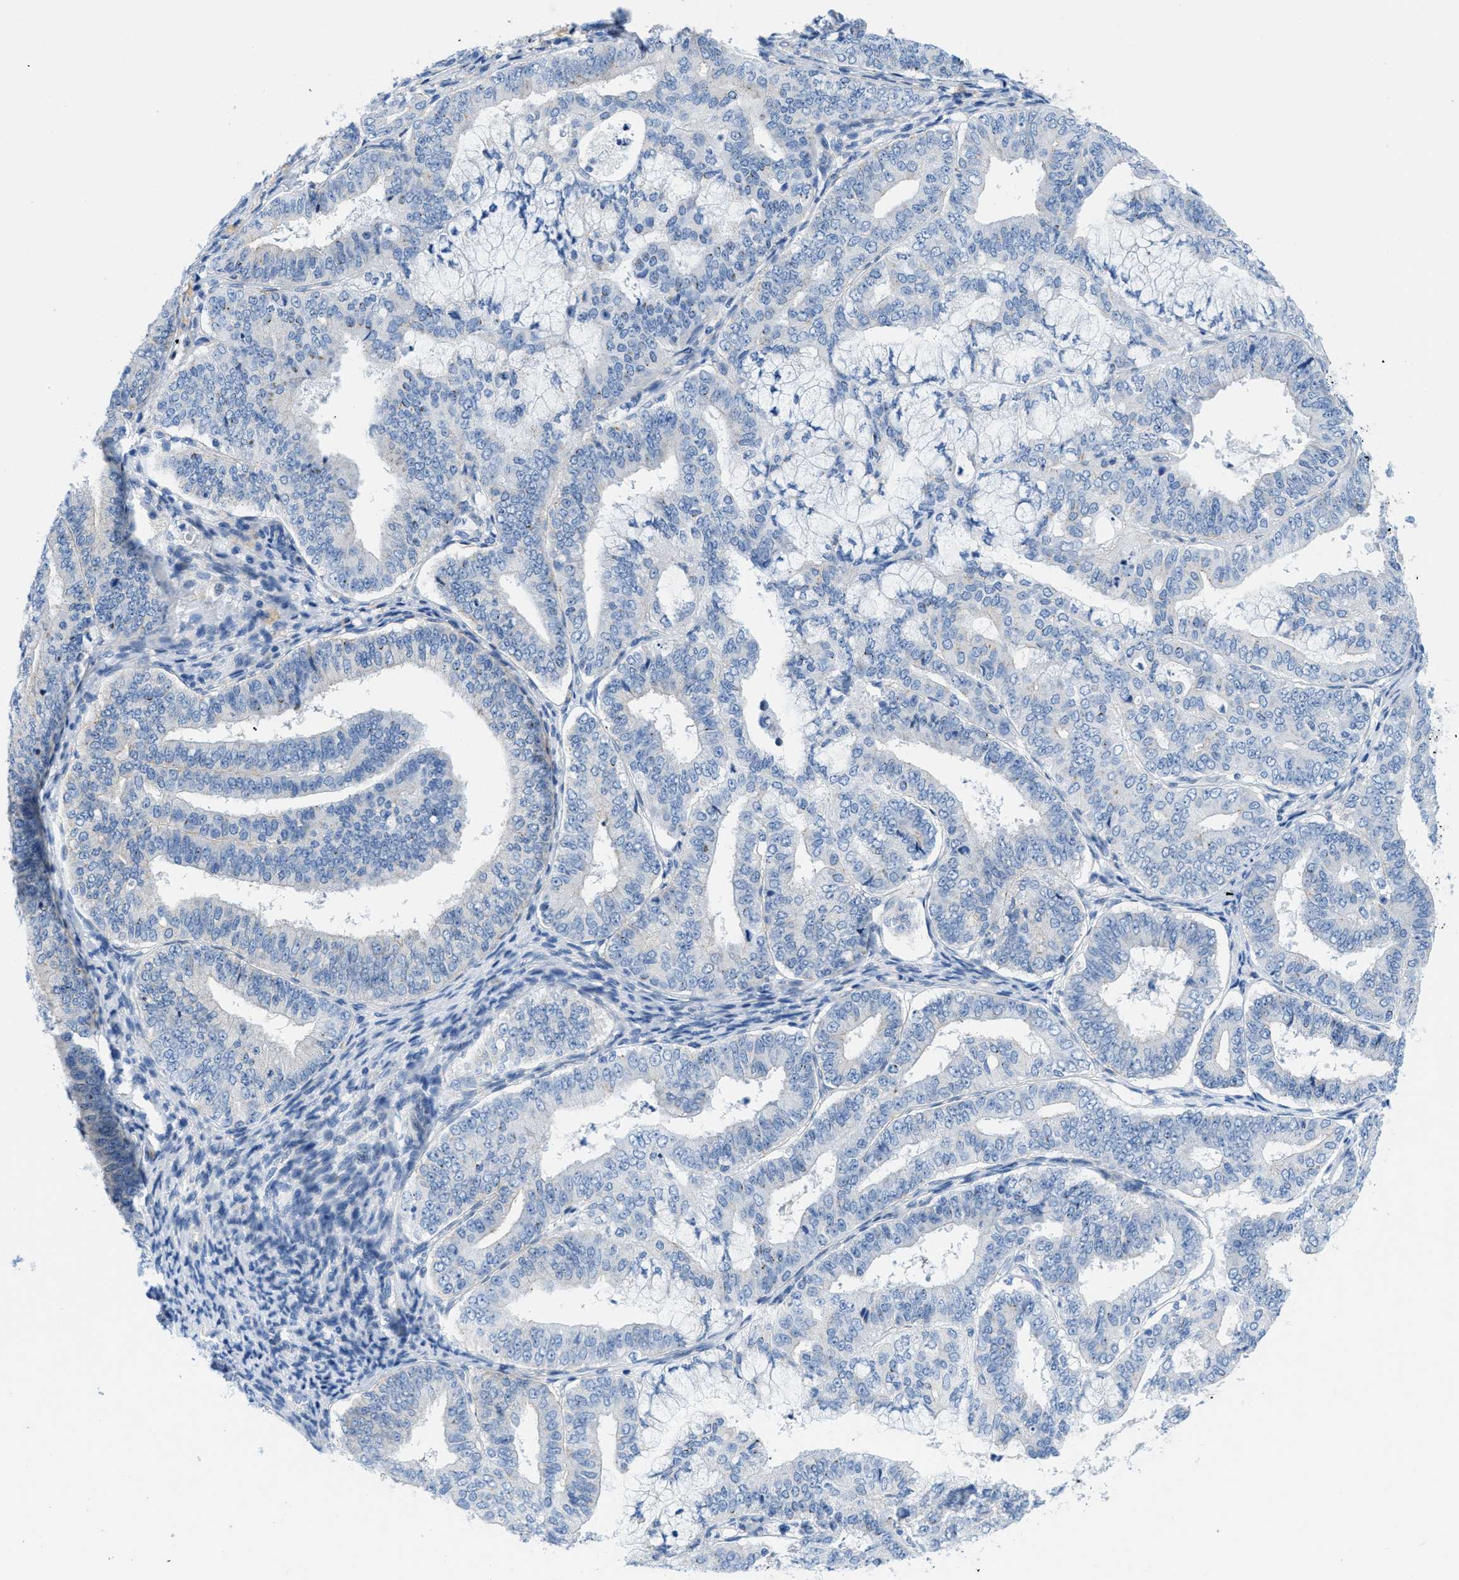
{"staining": {"intensity": "negative", "quantity": "none", "location": "none"}, "tissue": "endometrial cancer", "cell_type": "Tumor cells", "image_type": "cancer", "snomed": [{"axis": "morphology", "description": "Adenocarcinoma, NOS"}, {"axis": "topography", "description": "Endometrium"}], "caption": "IHC micrograph of neoplastic tissue: endometrial adenocarcinoma stained with DAB (3,3'-diaminobenzidine) exhibits no significant protein expression in tumor cells.", "gene": "FDCSP", "patient": {"sex": "female", "age": 63}}